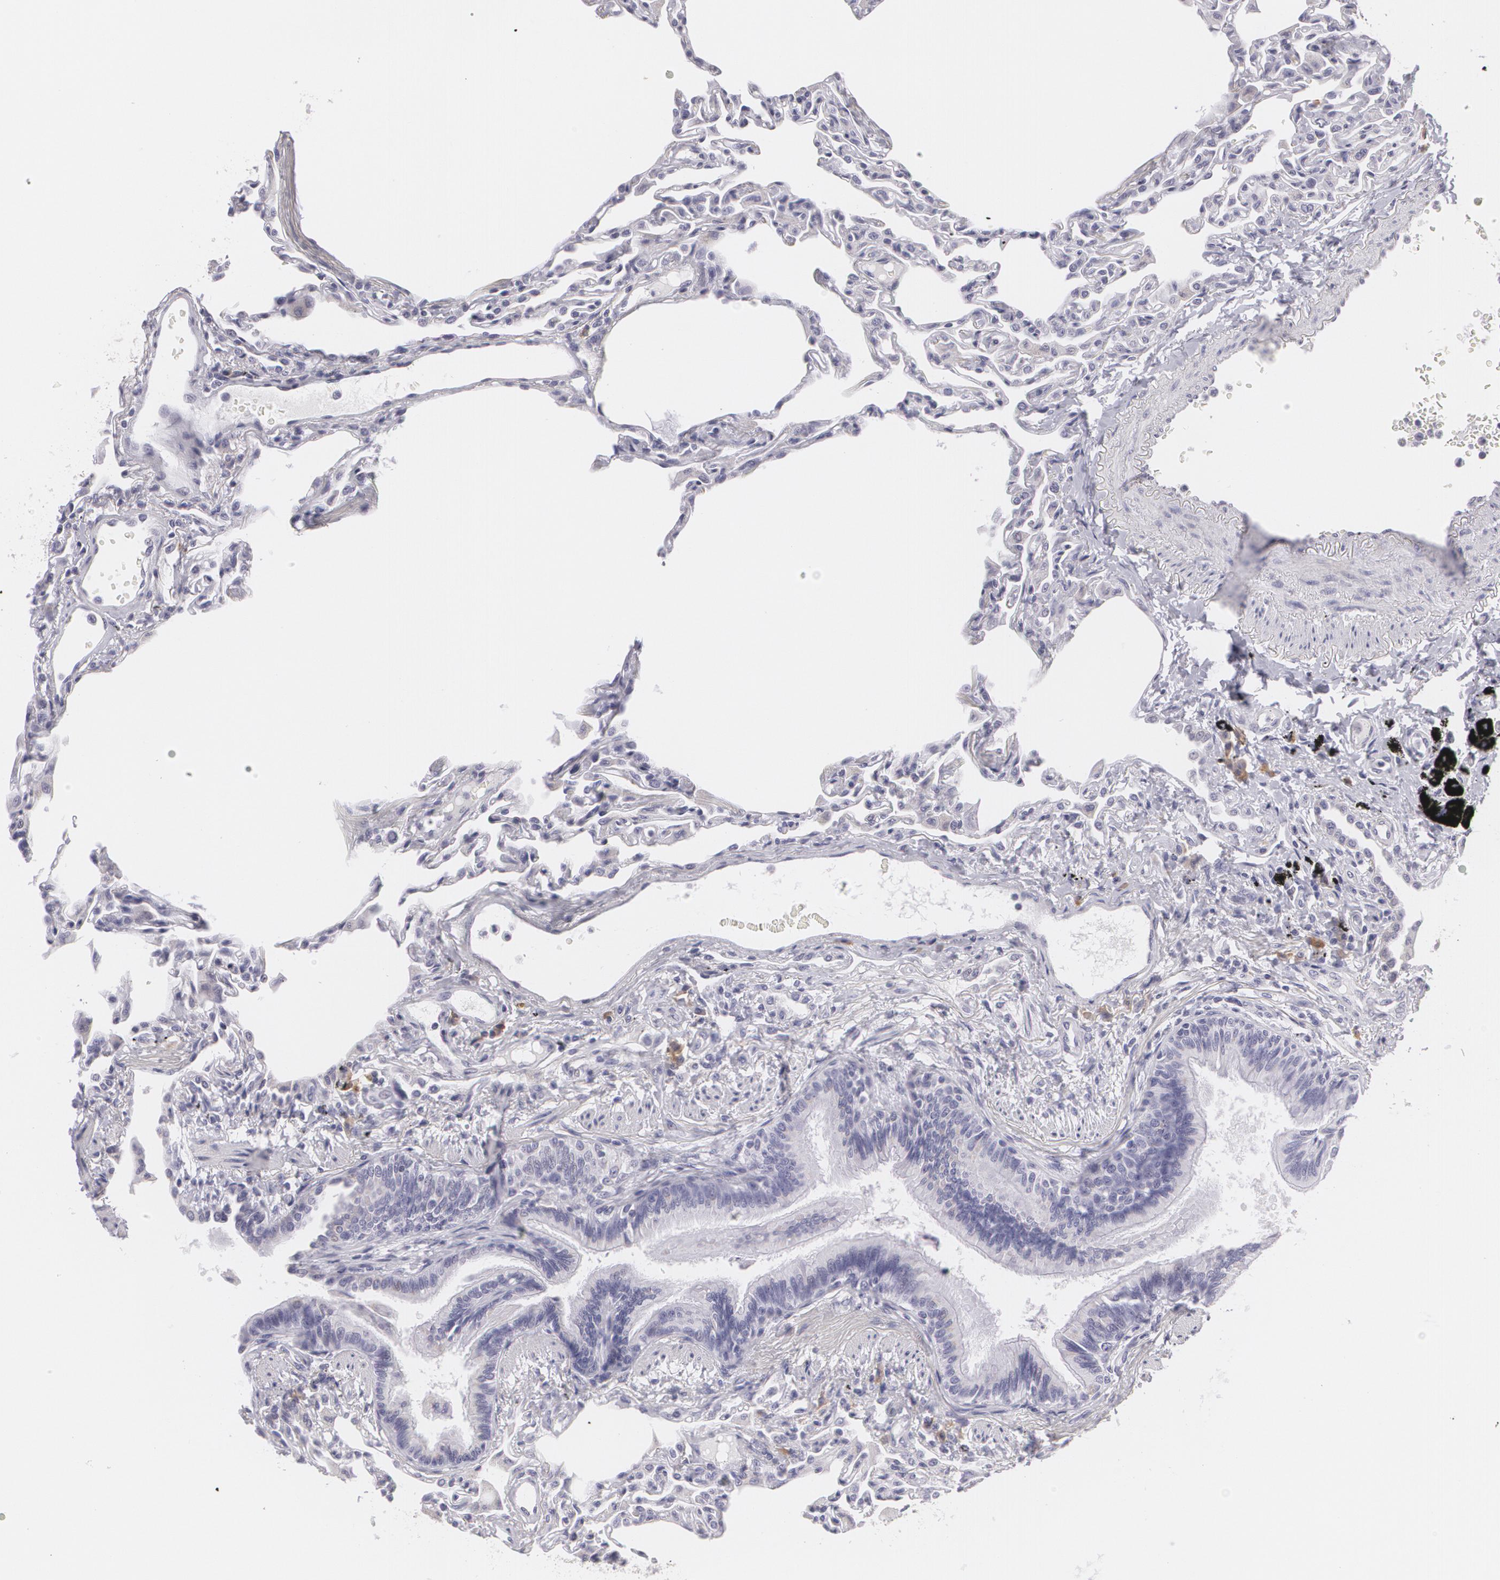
{"staining": {"intensity": "negative", "quantity": "none", "location": "none"}, "tissue": "lung", "cell_type": "Alveolar cells", "image_type": "normal", "snomed": [{"axis": "morphology", "description": "Normal tissue, NOS"}, {"axis": "topography", "description": "Lung"}], "caption": "High magnification brightfield microscopy of benign lung stained with DAB (3,3'-diaminobenzidine) (brown) and counterstained with hematoxylin (blue): alveolar cells show no significant staining. (Stains: DAB (3,3'-diaminobenzidine) immunohistochemistry with hematoxylin counter stain, Microscopy: brightfield microscopy at high magnification).", "gene": "MAP2", "patient": {"sex": "female", "age": 49}}